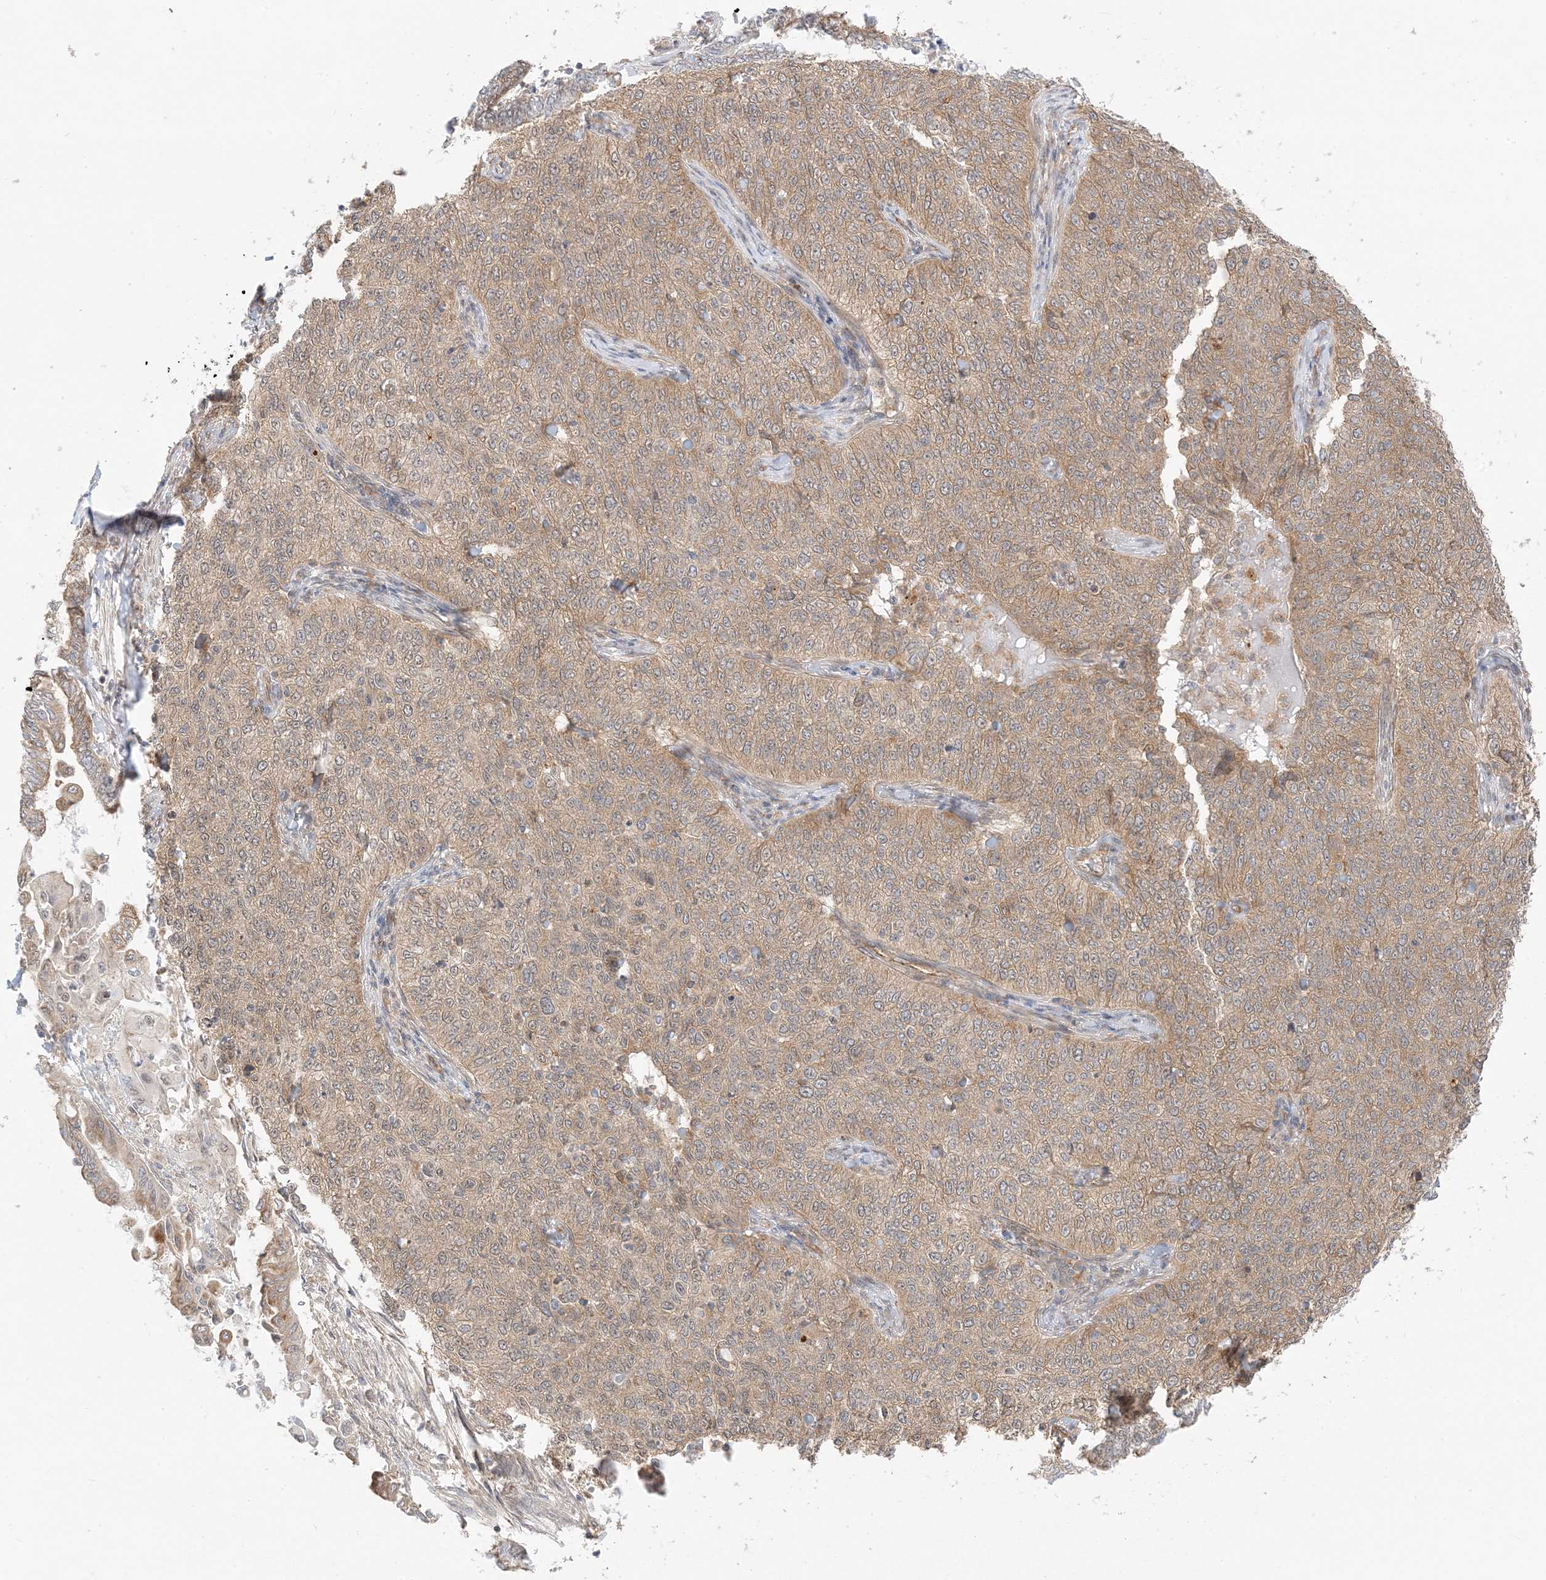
{"staining": {"intensity": "moderate", "quantity": ">75%", "location": "cytoplasmic/membranous"}, "tissue": "cervical cancer", "cell_type": "Tumor cells", "image_type": "cancer", "snomed": [{"axis": "morphology", "description": "Squamous cell carcinoma, NOS"}, {"axis": "topography", "description": "Cervix"}], "caption": "Cervical cancer stained with a brown dye displays moderate cytoplasmic/membranous positive expression in about >75% of tumor cells.", "gene": "UBAP2L", "patient": {"sex": "female", "age": 35}}